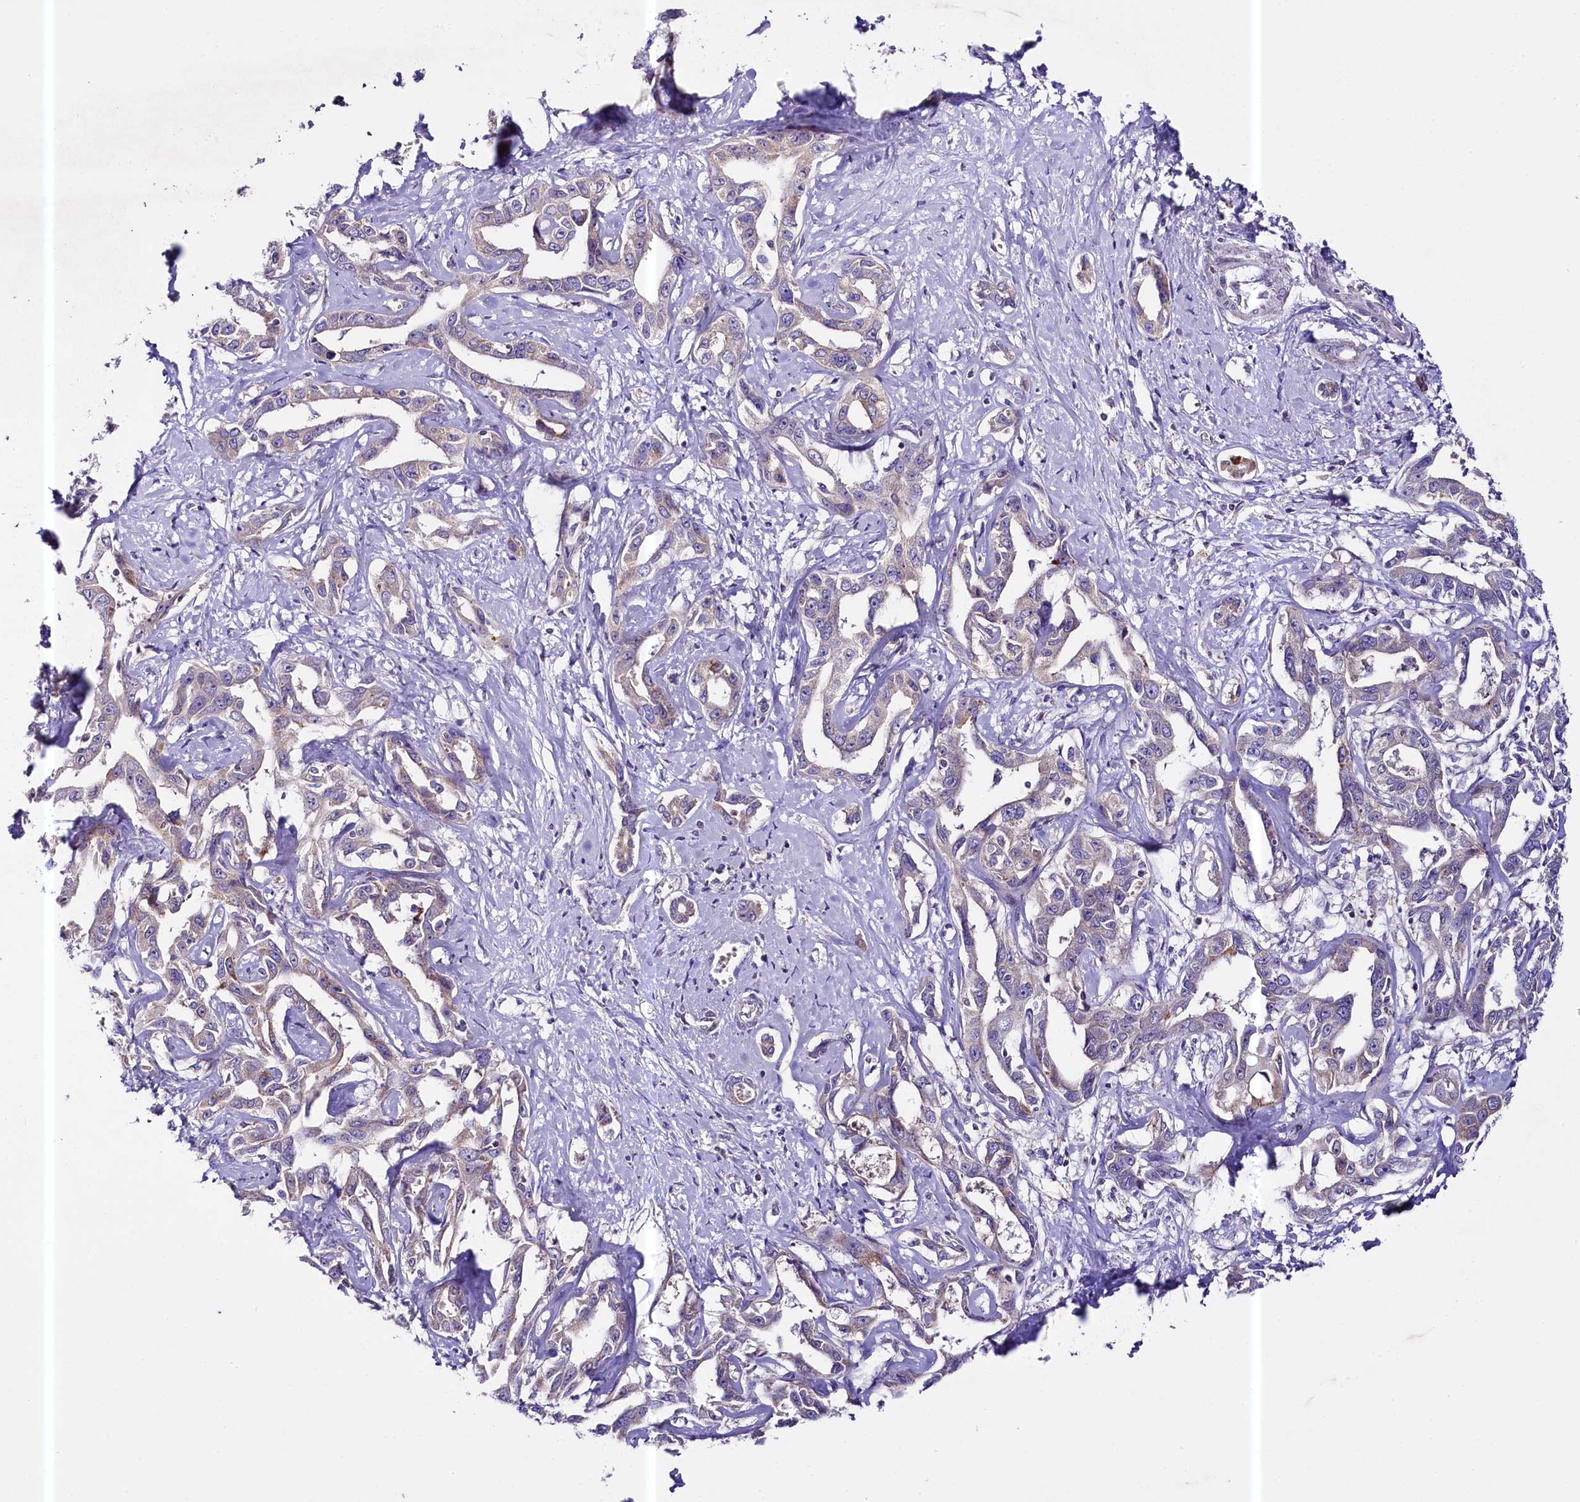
{"staining": {"intensity": "weak", "quantity": "25%-75%", "location": "cytoplasmic/membranous"}, "tissue": "liver cancer", "cell_type": "Tumor cells", "image_type": "cancer", "snomed": [{"axis": "morphology", "description": "Cholangiocarcinoma"}, {"axis": "topography", "description": "Liver"}], "caption": "Immunohistochemistry (IHC) photomicrograph of neoplastic tissue: human cholangiocarcinoma (liver) stained using immunohistochemistry (IHC) displays low levels of weak protein expression localized specifically in the cytoplasmic/membranous of tumor cells, appearing as a cytoplasmic/membranous brown color.", "gene": "CEP295", "patient": {"sex": "male", "age": 59}}